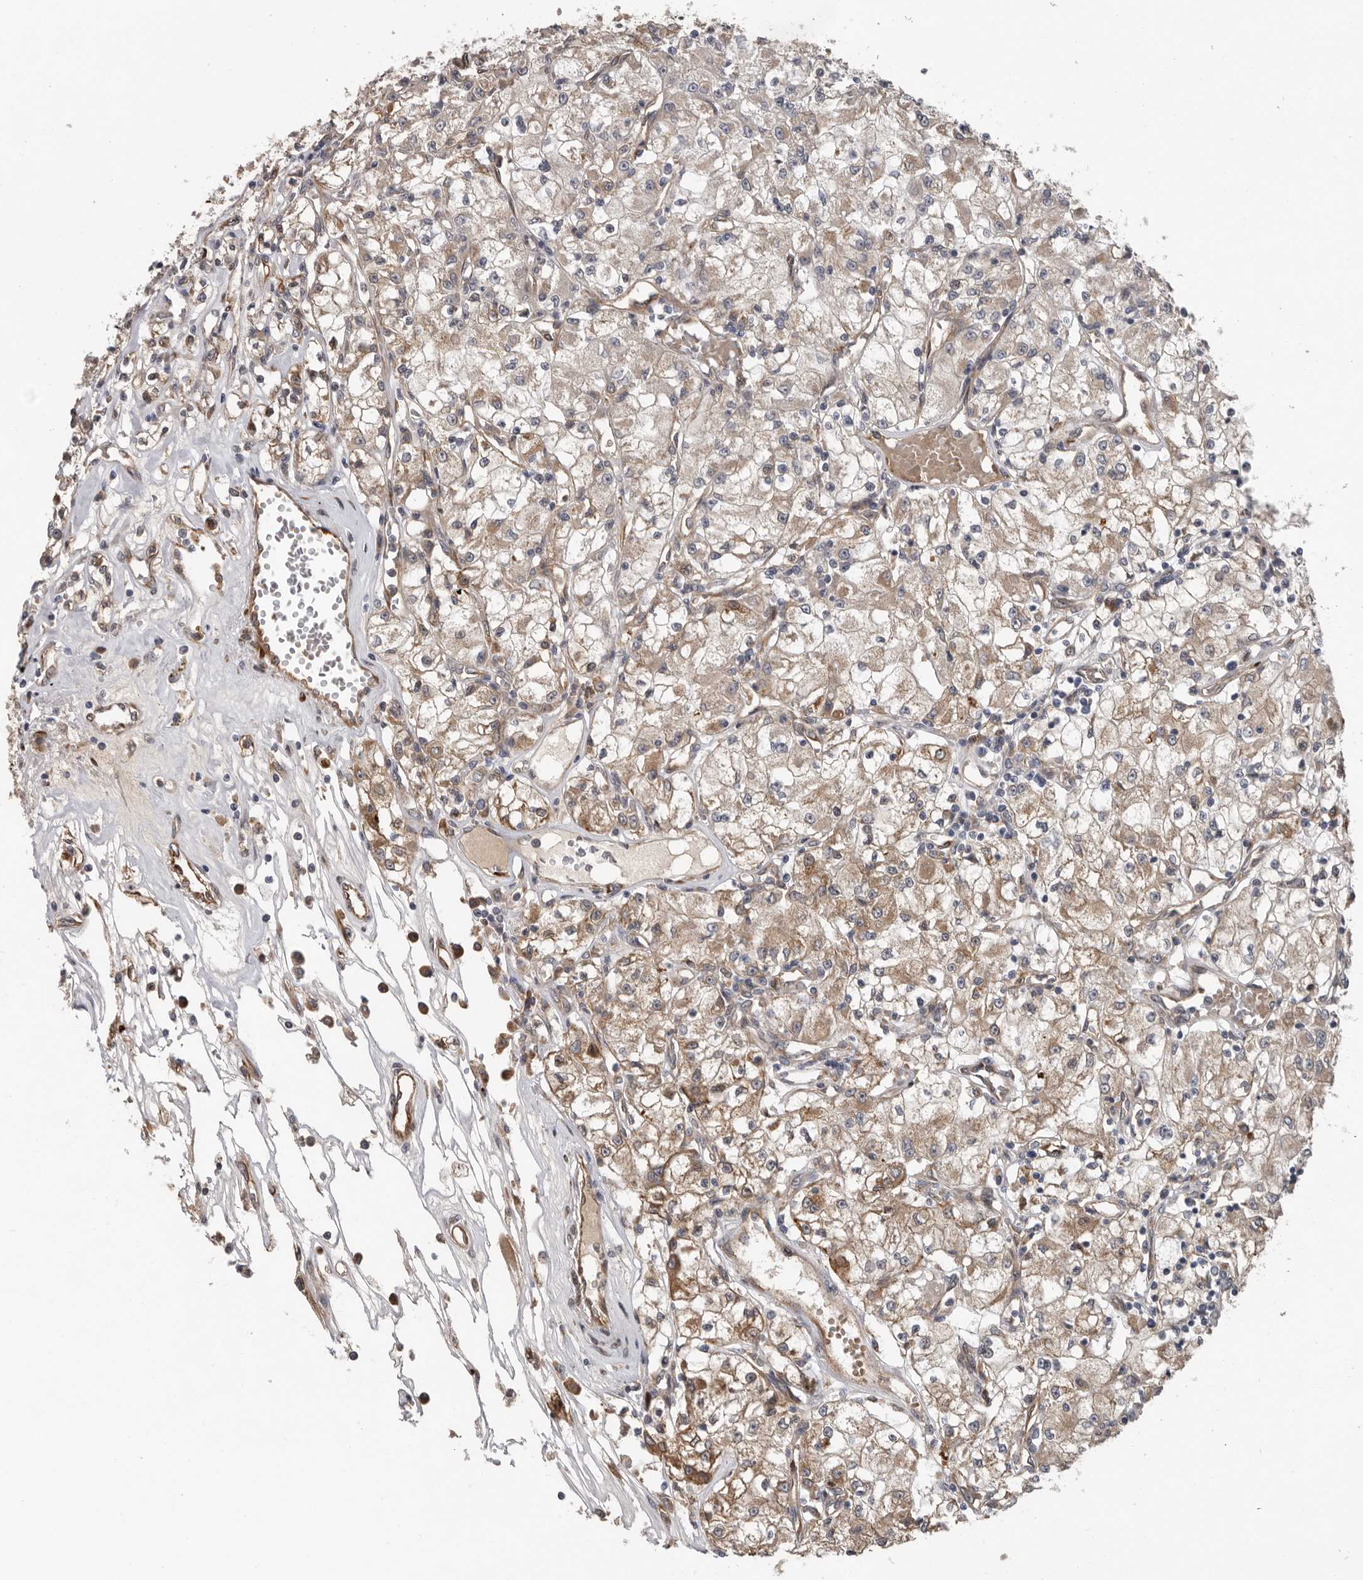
{"staining": {"intensity": "moderate", "quantity": ">75%", "location": "cytoplasmic/membranous"}, "tissue": "renal cancer", "cell_type": "Tumor cells", "image_type": "cancer", "snomed": [{"axis": "morphology", "description": "Adenocarcinoma, NOS"}, {"axis": "topography", "description": "Kidney"}], "caption": "Renal cancer stained with DAB immunohistochemistry shows medium levels of moderate cytoplasmic/membranous staining in approximately >75% of tumor cells.", "gene": "MTF1", "patient": {"sex": "female", "age": 59}}